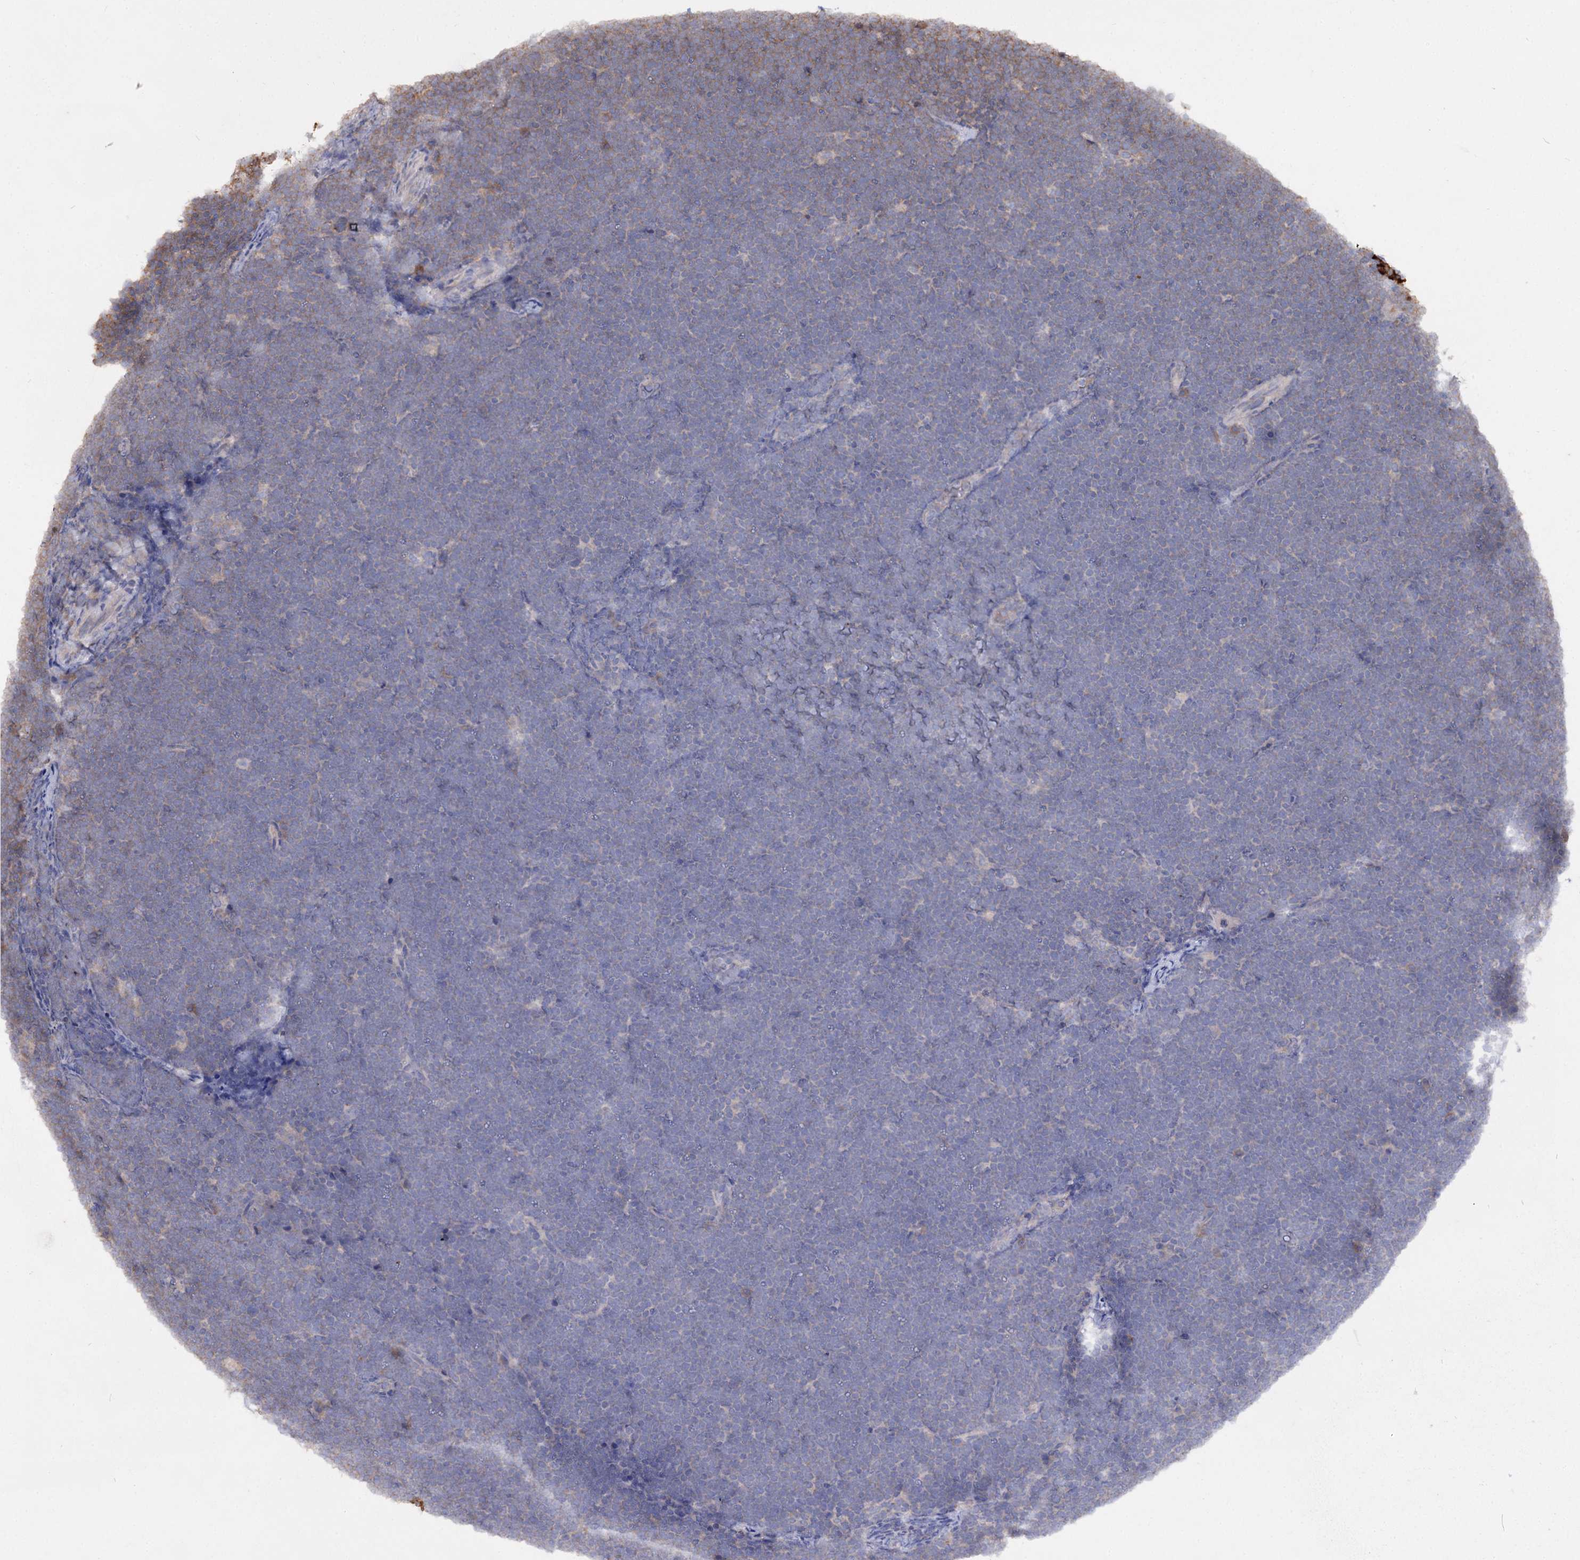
{"staining": {"intensity": "negative", "quantity": "none", "location": "none"}, "tissue": "lymphoma", "cell_type": "Tumor cells", "image_type": "cancer", "snomed": [{"axis": "morphology", "description": "Malignant lymphoma, non-Hodgkin's type, High grade"}, {"axis": "topography", "description": "Lymph node"}], "caption": "IHC micrograph of human high-grade malignant lymphoma, non-Hodgkin's type stained for a protein (brown), which shows no expression in tumor cells.", "gene": "ARFIP2", "patient": {"sex": "male", "age": 13}}